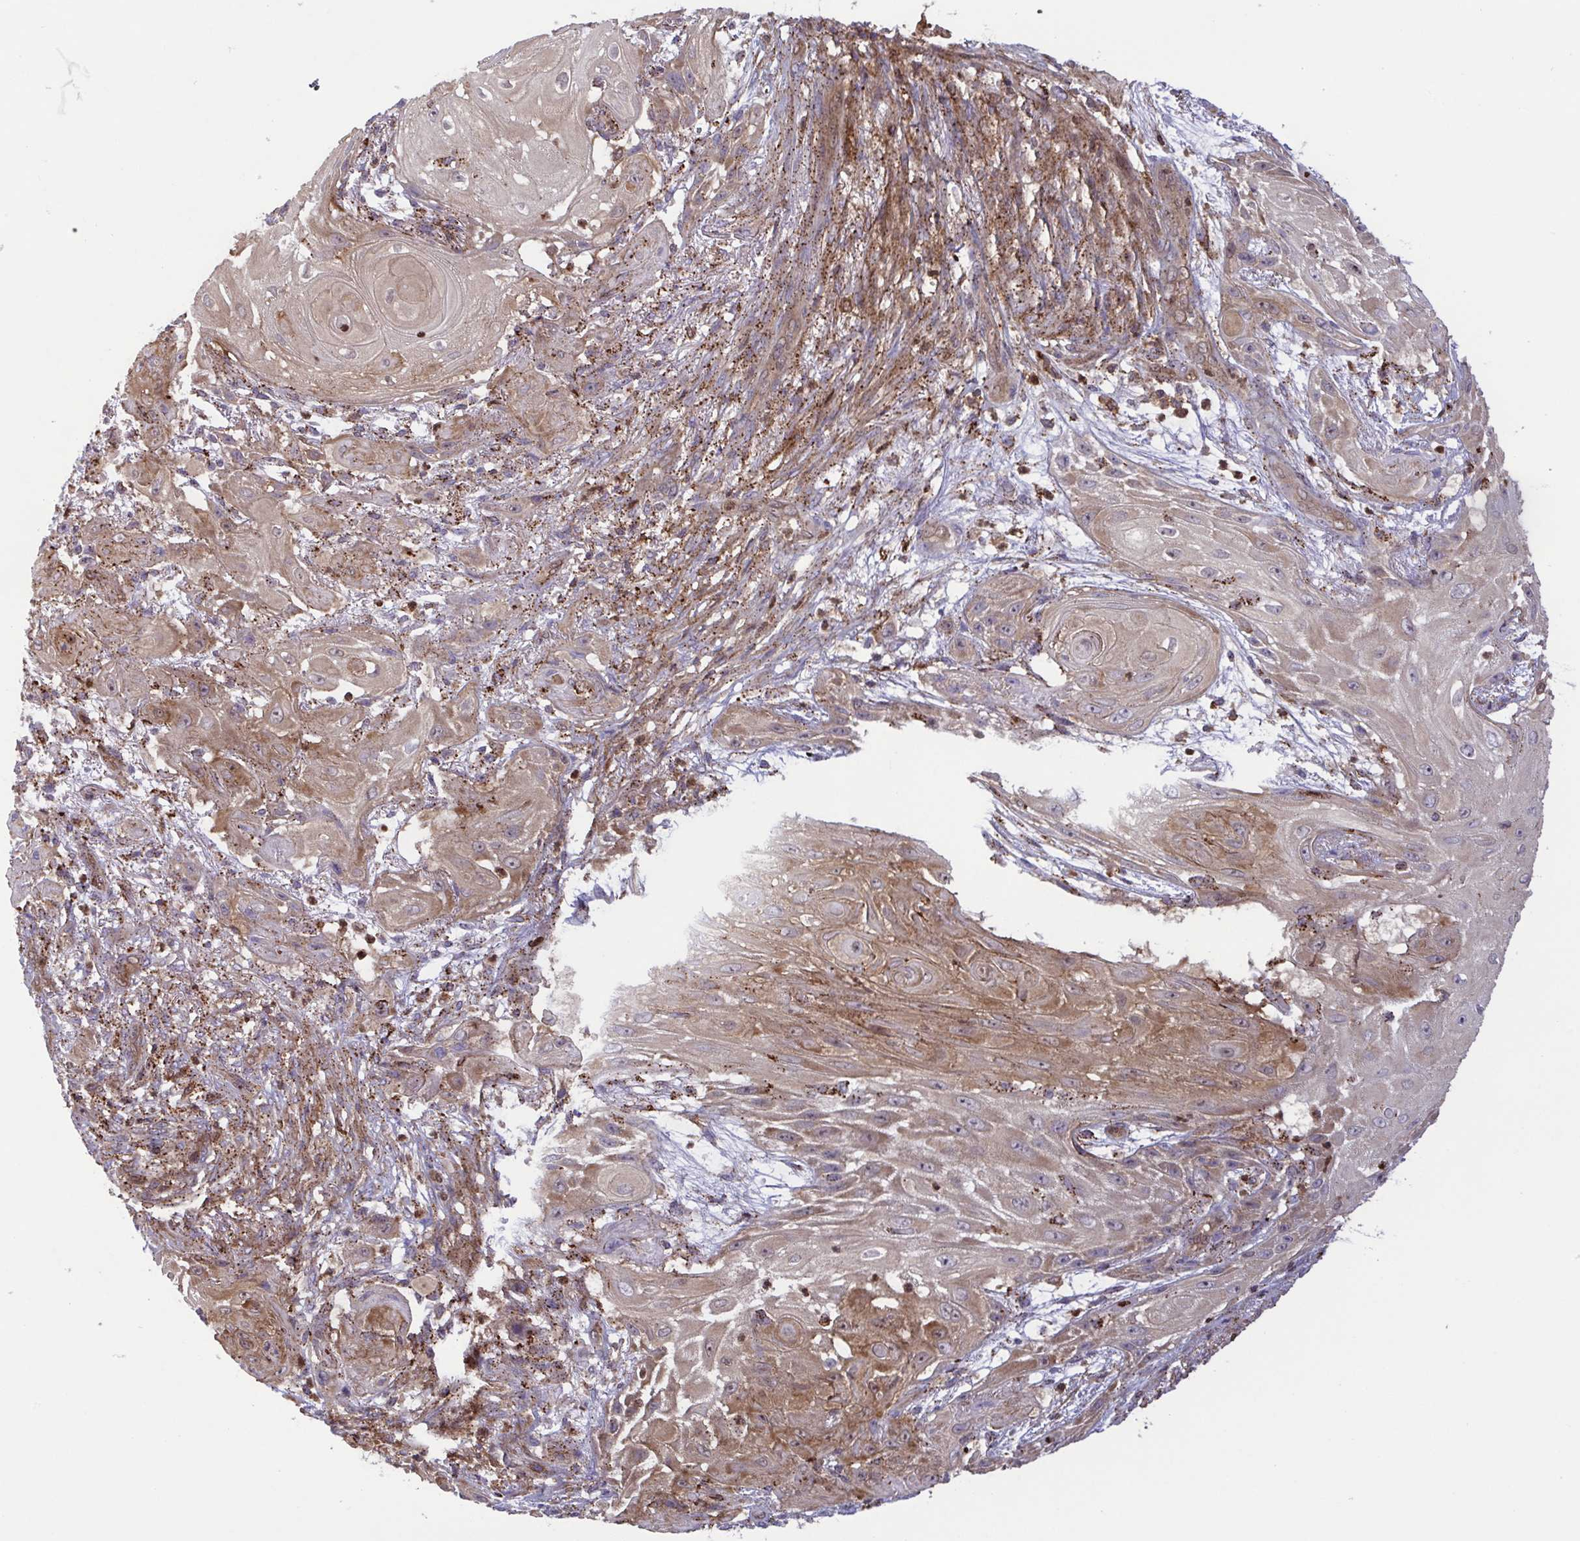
{"staining": {"intensity": "moderate", "quantity": "25%-75%", "location": "cytoplasmic/membranous"}, "tissue": "skin cancer", "cell_type": "Tumor cells", "image_type": "cancer", "snomed": [{"axis": "morphology", "description": "Squamous cell carcinoma, NOS"}, {"axis": "topography", "description": "Skin"}], "caption": "Skin cancer (squamous cell carcinoma) tissue displays moderate cytoplasmic/membranous staining in approximately 25%-75% of tumor cells, visualized by immunohistochemistry.", "gene": "CHMP1B", "patient": {"sex": "male", "age": 62}}